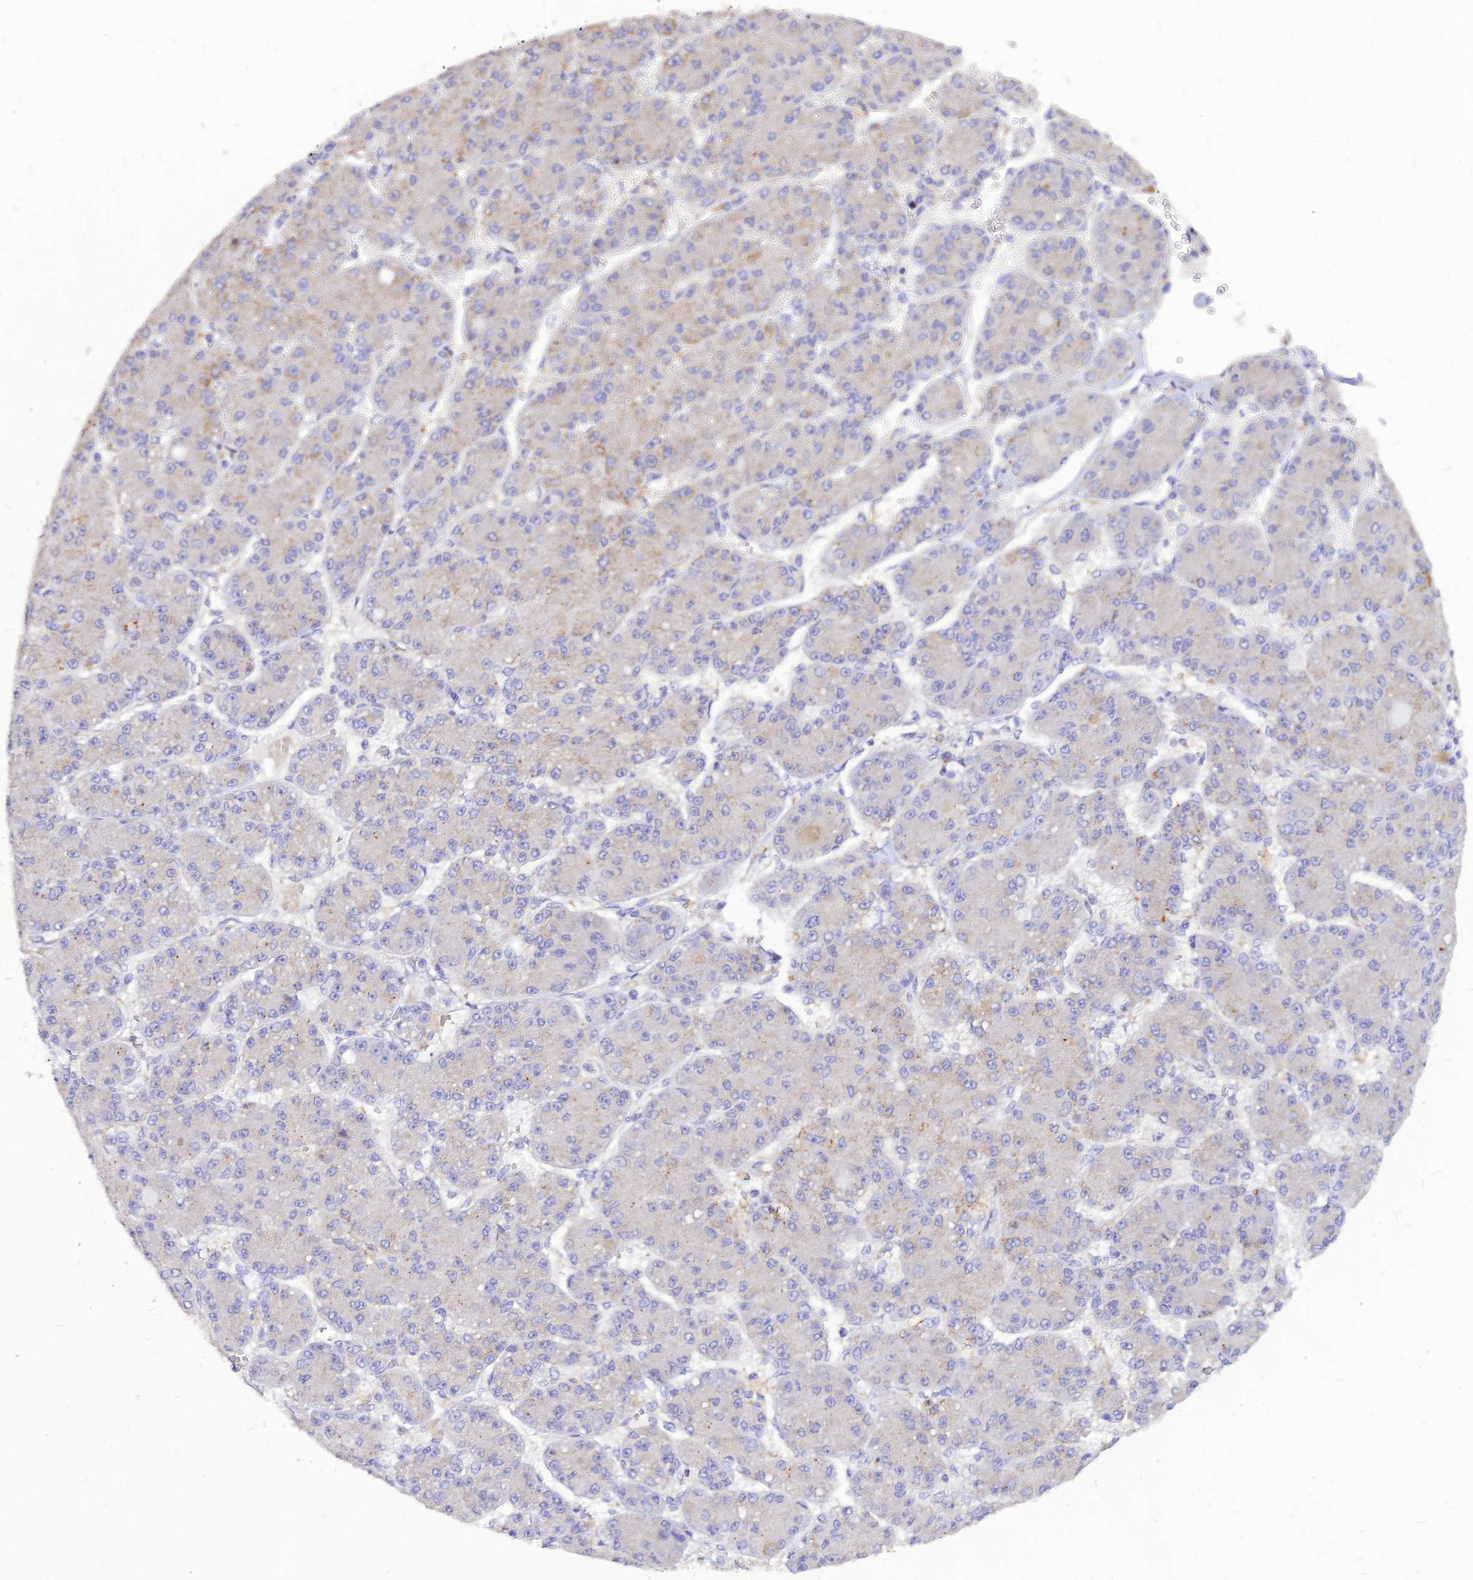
{"staining": {"intensity": "weak", "quantity": "<25%", "location": "cytoplasmic/membranous"}, "tissue": "liver cancer", "cell_type": "Tumor cells", "image_type": "cancer", "snomed": [{"axis": "morphology", "description": "Carcinoma, Hepatocellular, NOS"}, {"axis": "topography", "description": "Liver"}], "caption": "Immunohistochemical staining of human hepatocellular carcinoma (liver) shows no significant staining in tumor cells. Nuclei are stained in blue.", "gene": "CZIB", "patient": {"sex": "male", "age": 67}}